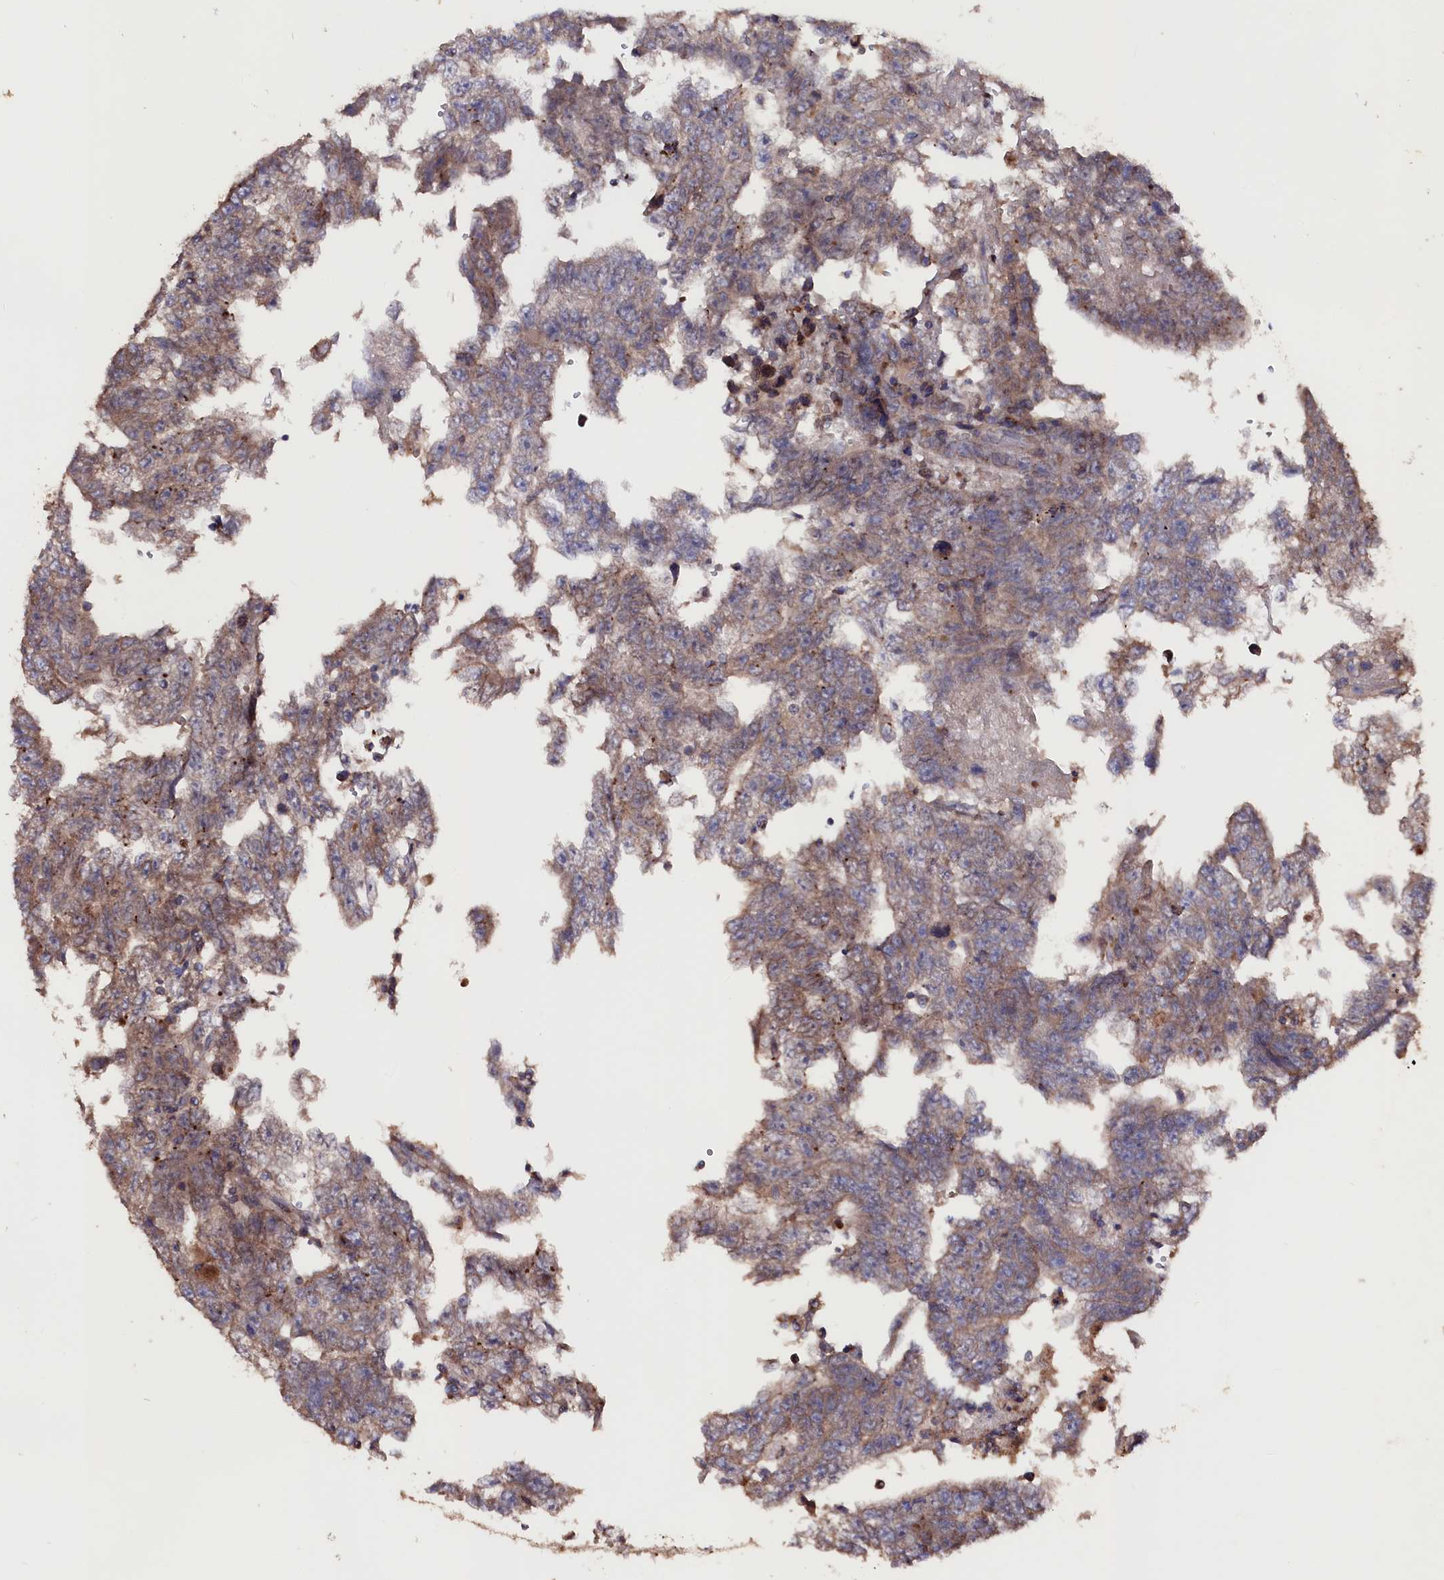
{"staining": {"intensity": "weak", "quantity": "25%-75%", "location": "cytoplasmic/membranous"}, "tissue": "testis cancer", "cell_type": "Tumor cells", "image_type": "cancer", "snomed": [{"axis": "morphology", "description": "Carcinoma, Embryonal, NOS"}, {"axis": "topography", "description": "Testis"}], "caption": "A brown stain shows weak cytoplasmic/membranous expression of a protein in human testis embryonal carcinoma tumor cells.", "gene": "MYO1H", "patient": {"sex": "male", "age": 25}}